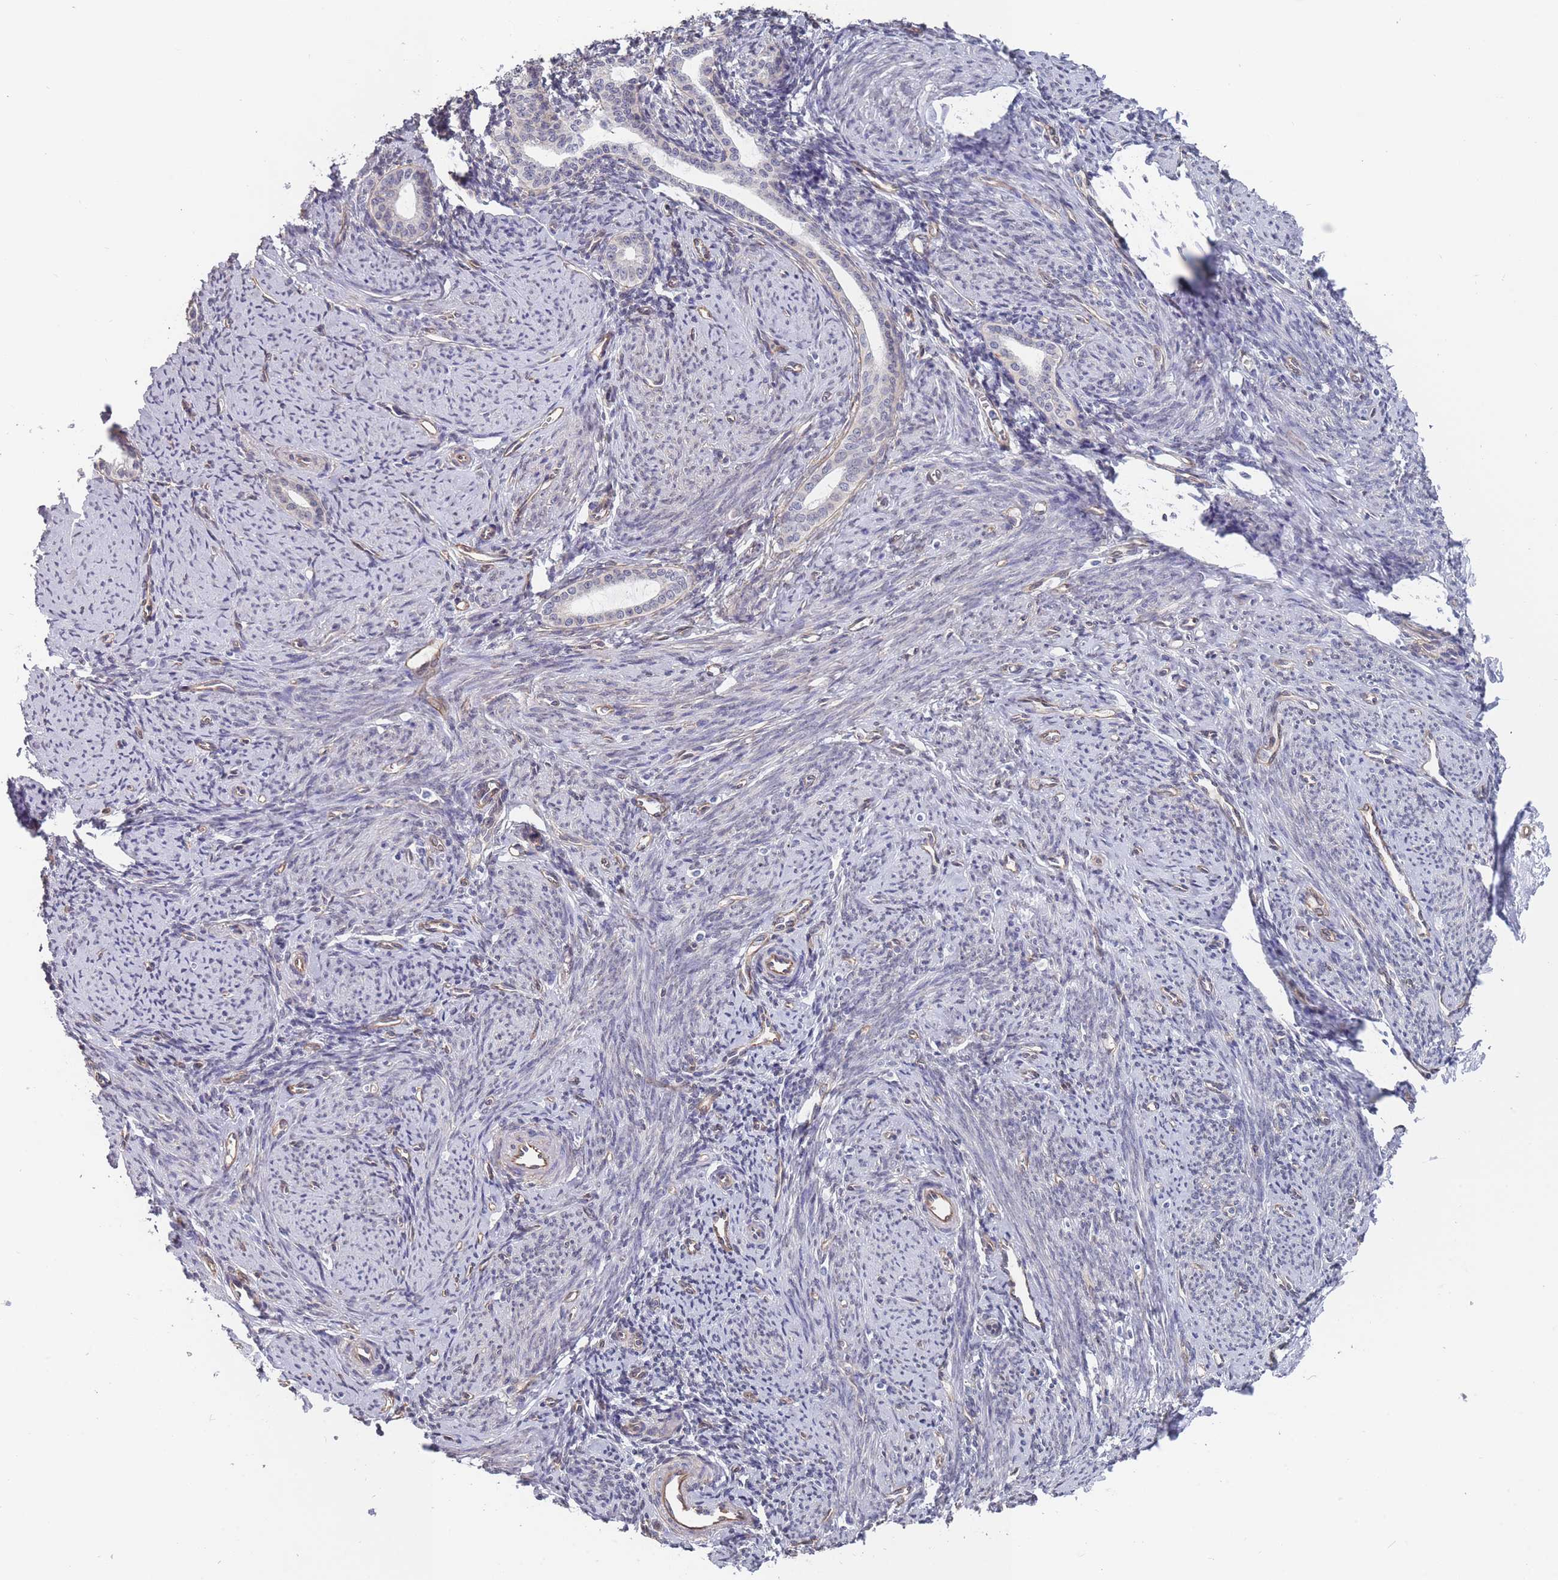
{"staining": {"intensity": "weak", "quantity": "<25%", "location": "cytoplasmic/membranous"}, "tissue": "endometrium", "cell_type": "Cells in endometrial stroma", "image_type": "normal", "snomed": [{"axis": "morphology", "description": "Normal tissue, NOS"}, {"axis": "topography", "description": "Endometrium"}], "caption": "This is an immunohistochemistry photomicrograph of normal human endometrium. There is no staining in cells in endometrial stroma.", "gene": "SLC1A6", "patient": {"sex": "female", "age": 63}}